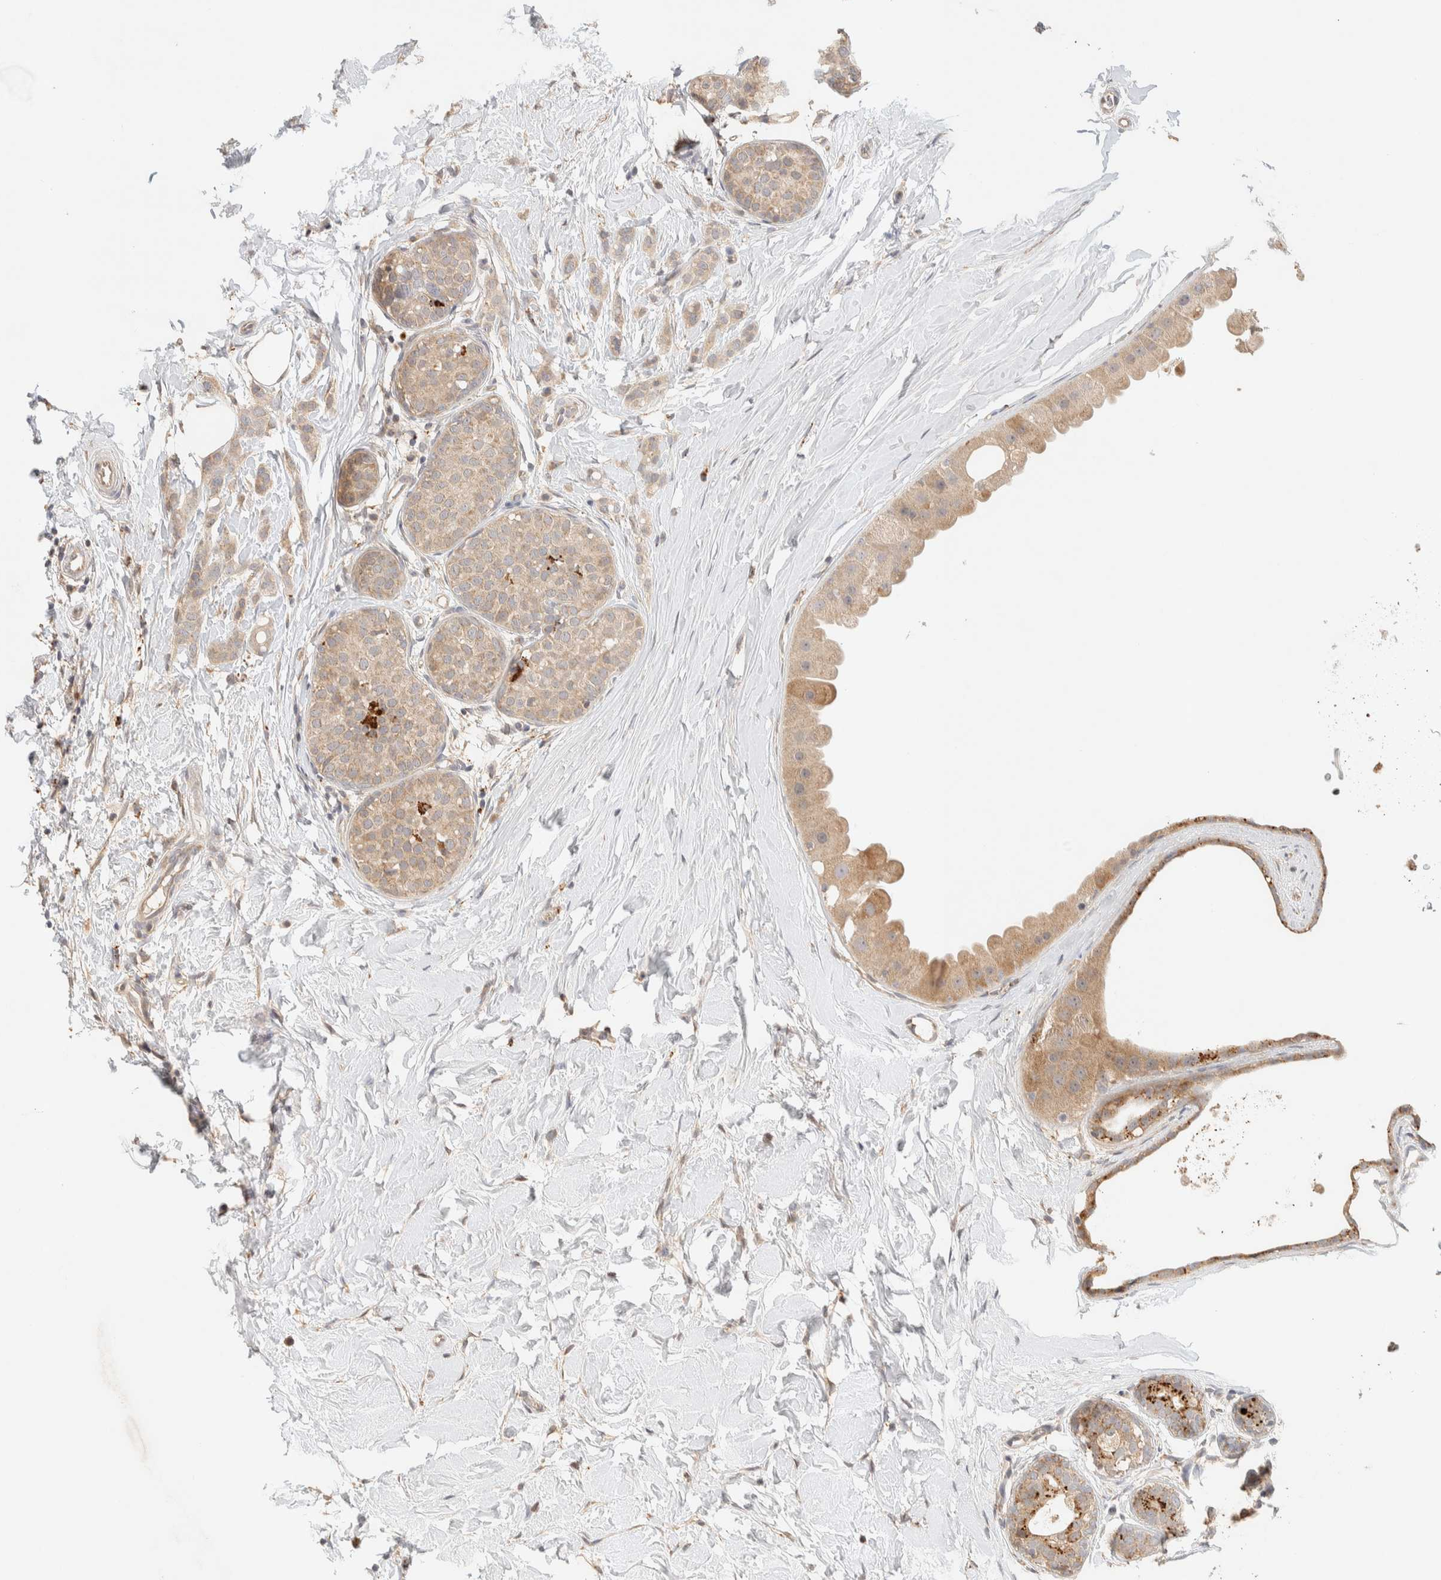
{"staining": {"intensity": "weak", "quantity": ">75%", "location": "cytoplasmic/membranous"}, "tissue": "breast cancer", "cell_type": "Tumor cells", "image_type": "cancer", "snomed": [{"axis": "morphology", "description": "Lobular carcinoma, in situ"}, {"axis": "morphology", "description": "Lobular carcinoma"}, {"axis": "topography", "description": "Breast"}], "caption": "A histopathology image of breast cancer (lobular carcinoma) stained for a protein displays weak cytoplasmic/membranous brown staining in tumor cells.", "gene": "ITPA", "patient": {"sex": "female", "age": 41}}